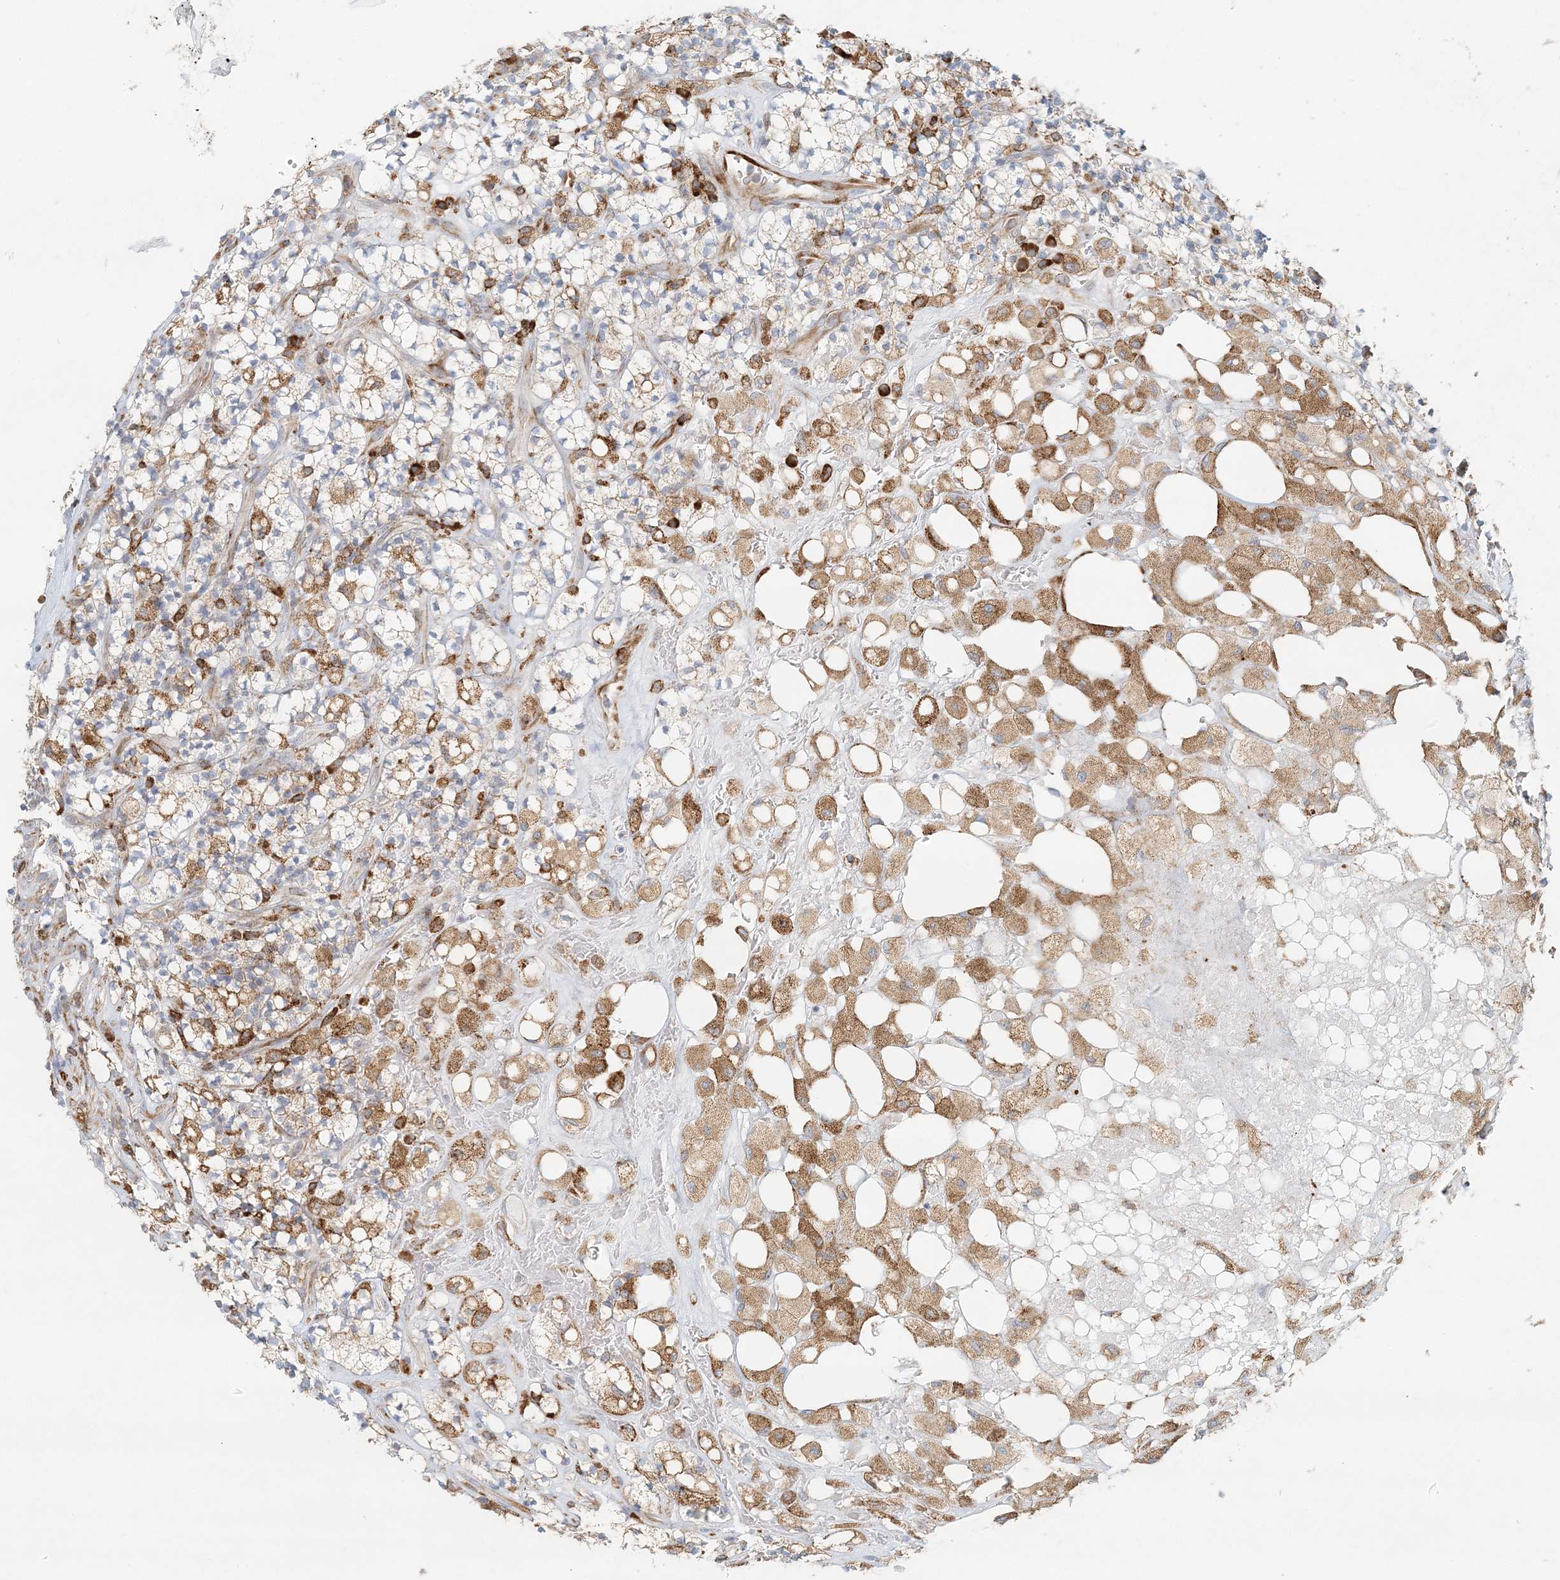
{"staining": {"intensity": "moderate", "quantity": "25%-75%", "location": "cytoplasmic/membranous"}, "tissue": "renal cancer", "cell_type": "Tumor cells", "image_type": "cancer", "snomed": [{"axis": "morphology", "description": "Adenocarcinoma, NOS"}, {"axis": "topography", "description": "Kidney"}], "caption": "The histopathology image displays staining of renal cancer, revealing moderate cytoplasmic/membranous protein positivity (brown color) within tumor cells.", "gene": "STK11IP", "patient": {"sex": "male", "age": 77}}